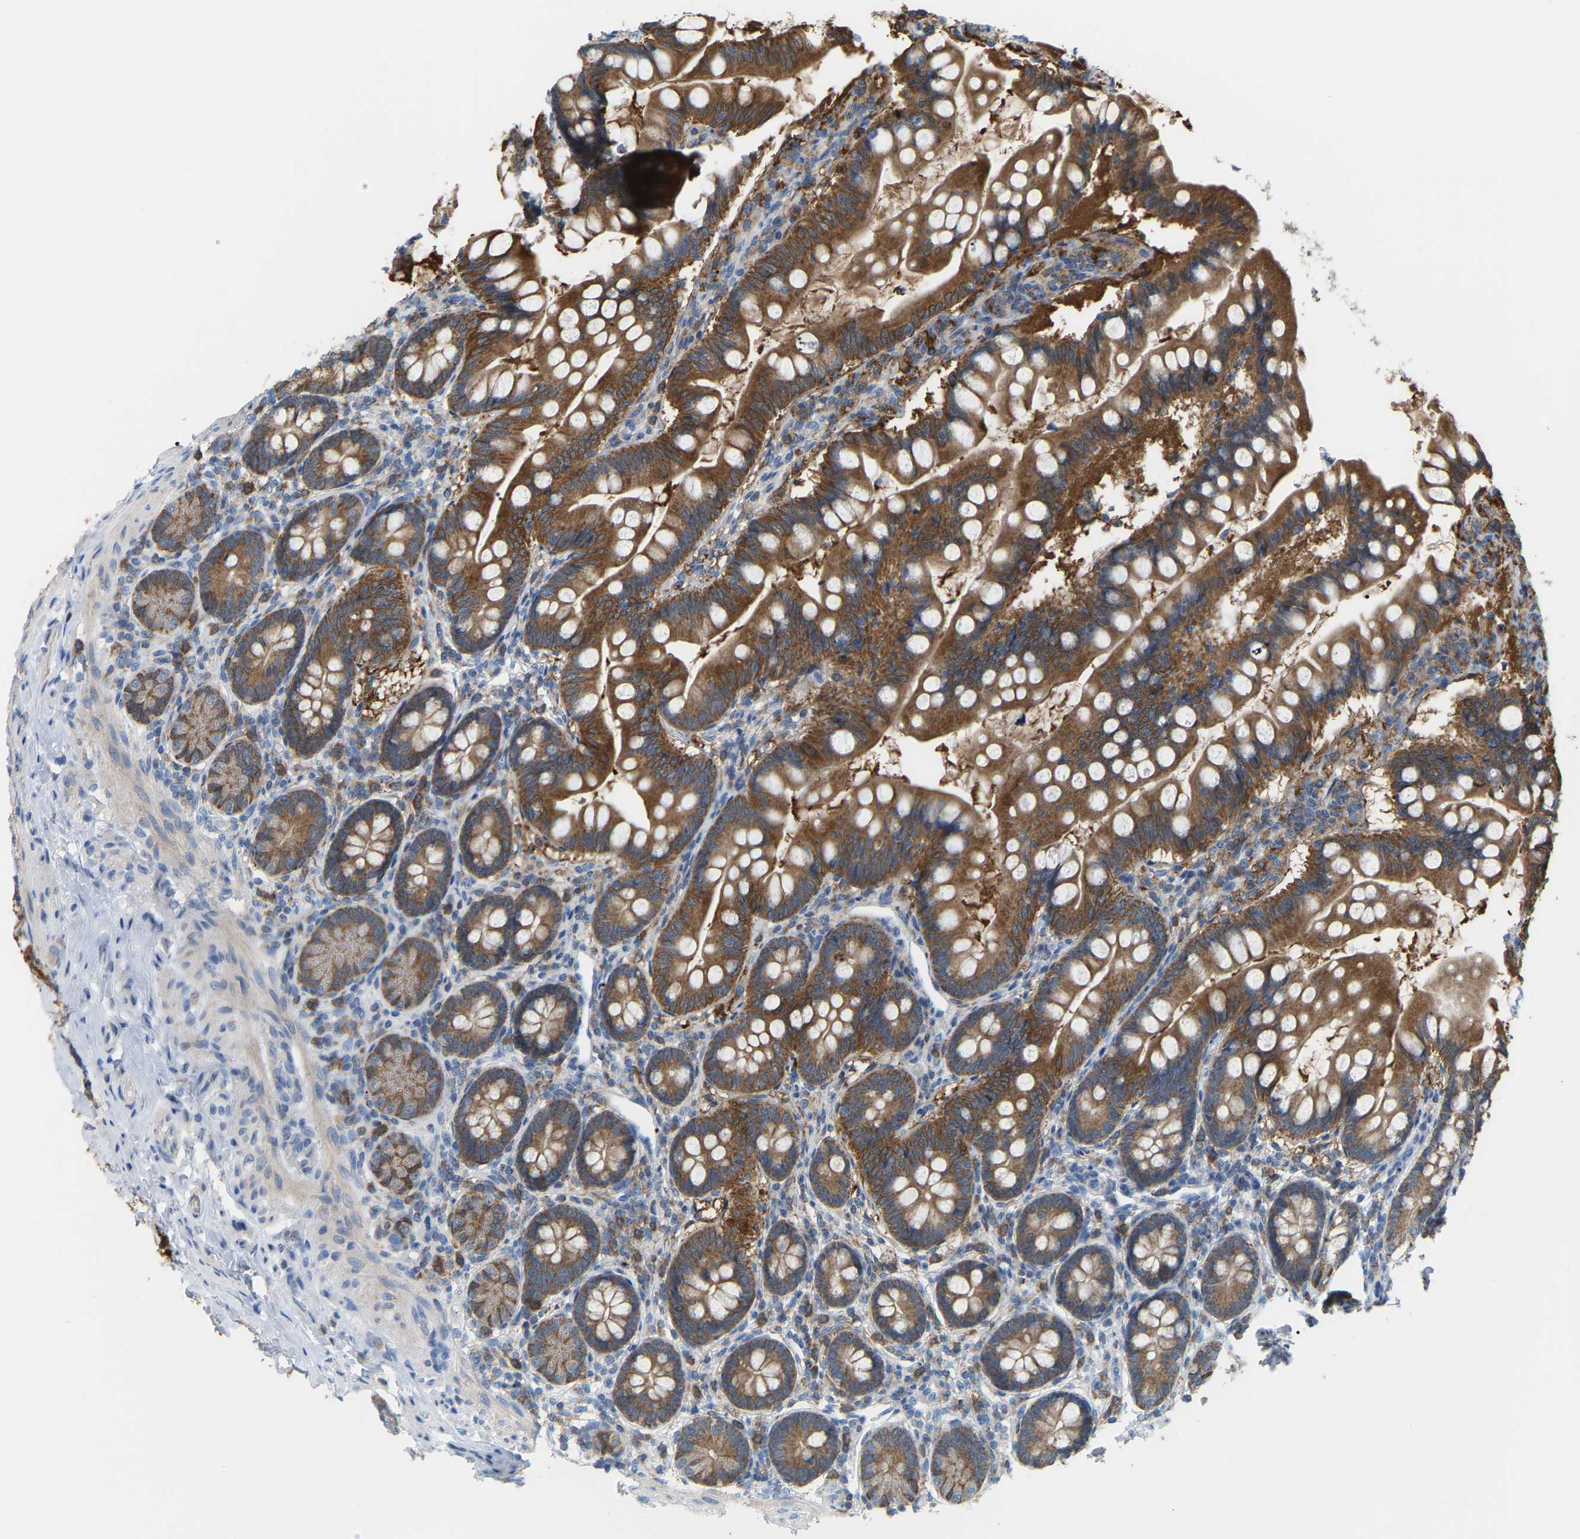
{"staining": {"intensity": "strong", "quantity": ">75%", "location": "cytoplasmic/membranous"}, "tissue": "small intestine", "cell_type": "Glandular cells", "image_type": "normal", "snomed": [{"axis": "morphology", "description": "Normal tissue, NOS"}, {"axis": "topography", "description": "Small intestine"}], "caption": "This micrograph displays IHC staining of unremarkable human small intestine, with high strong cytoplasmic/membranous staining in approximately >75% of glandular cells.", "gene": "CROT", "patient": {"sex": "male", "age": 7}}